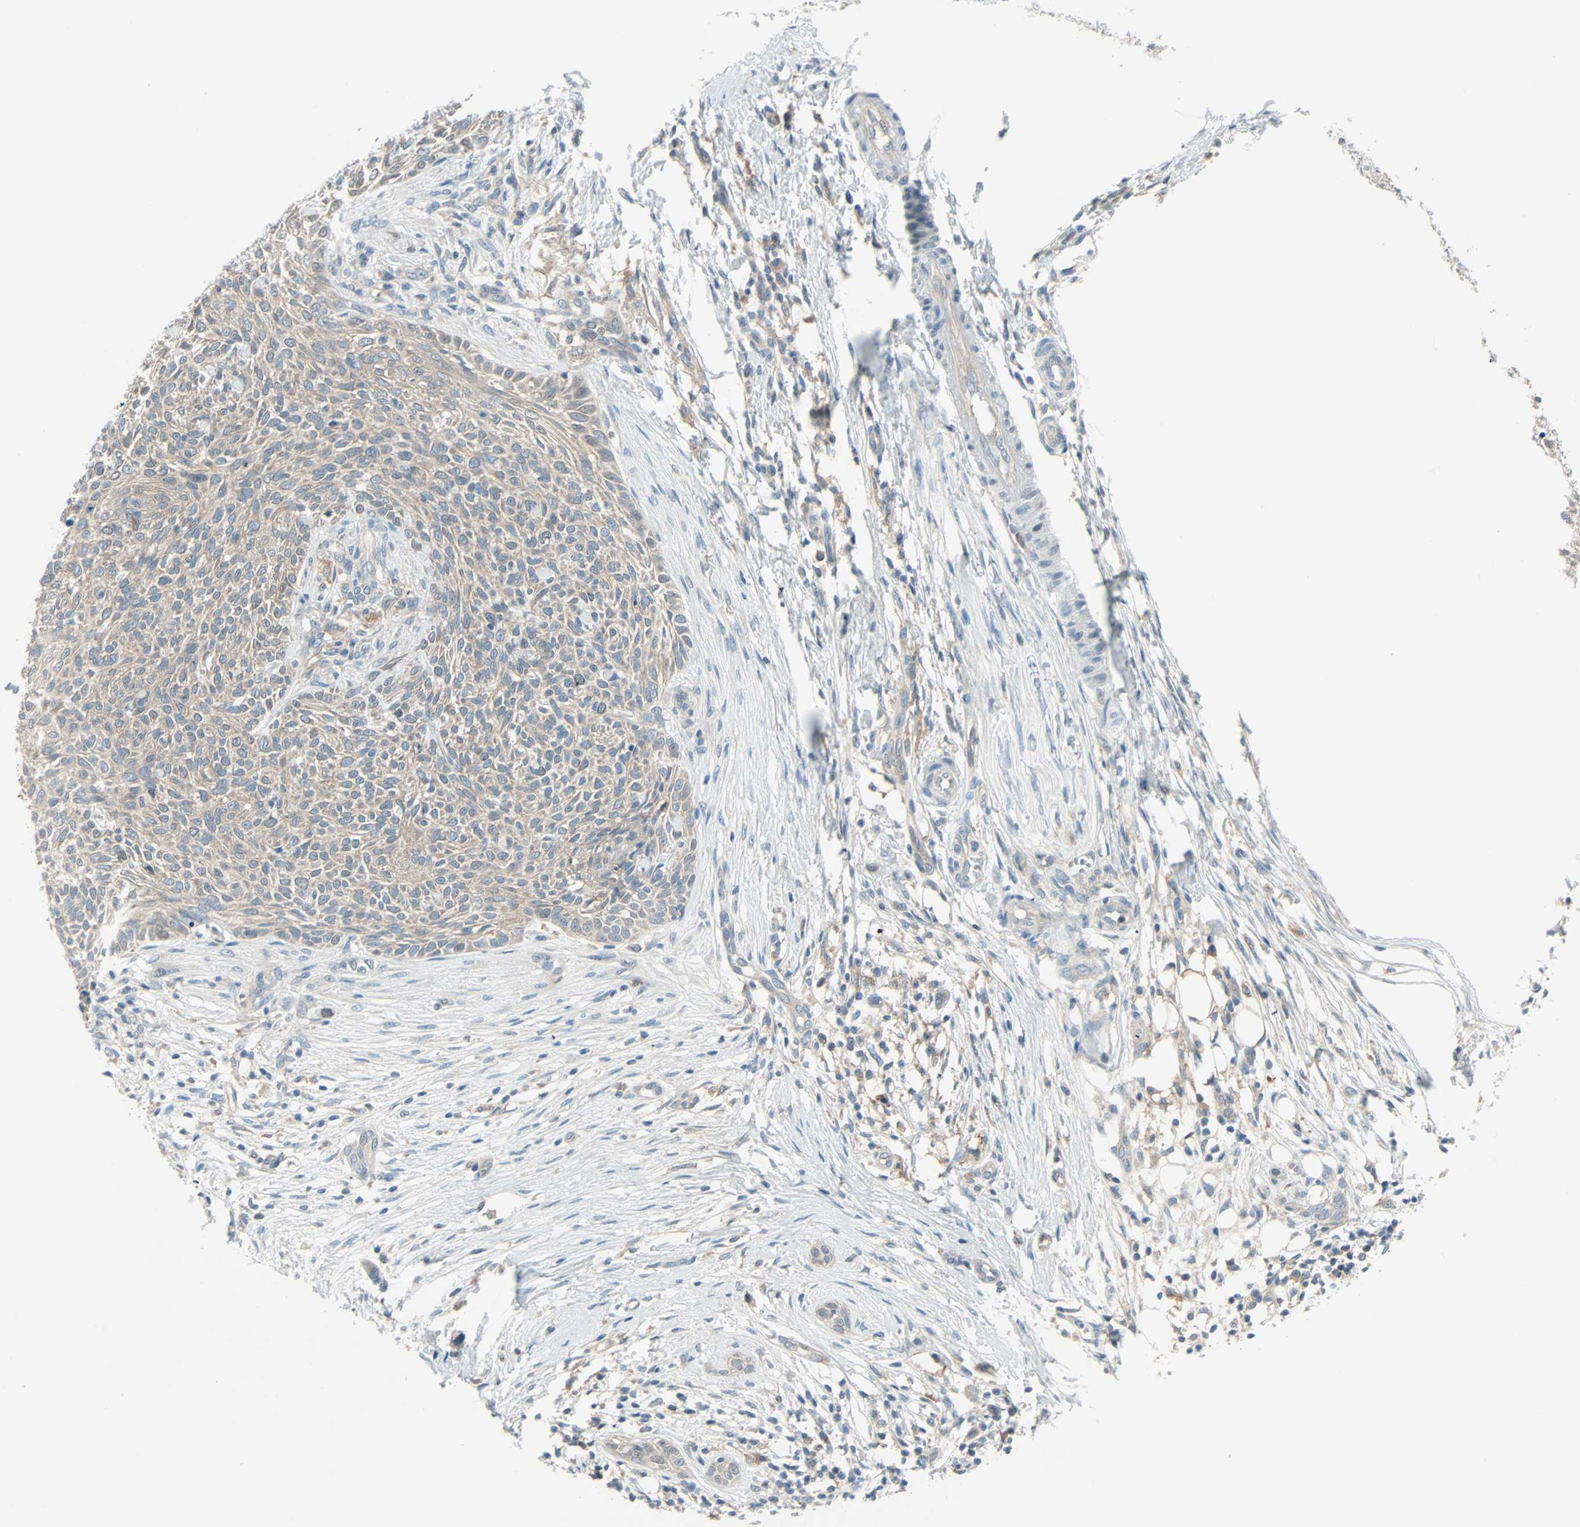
{"staining": {"intensity": "weak", "quantity": "25%-75%", "location": "cytoplasmic/membranous"}, "tissue": "skin cancer", "cell_type": "Tumor cells", "image_type": "cancer", "snomed": [{"axis": "morphology", "description": "Basal cell carcinoma"}, {"axis": "topography", "description": "Skin"}], "caption": "IHC photomicrograph of skin cancer stained for a protein (brown), which displays low levels of weak cytoplasmic/membranous expression in about 25%-75% of tumor cells.", "gene": "SMIM8", "patient": {"sex": "female", "age": 84}}